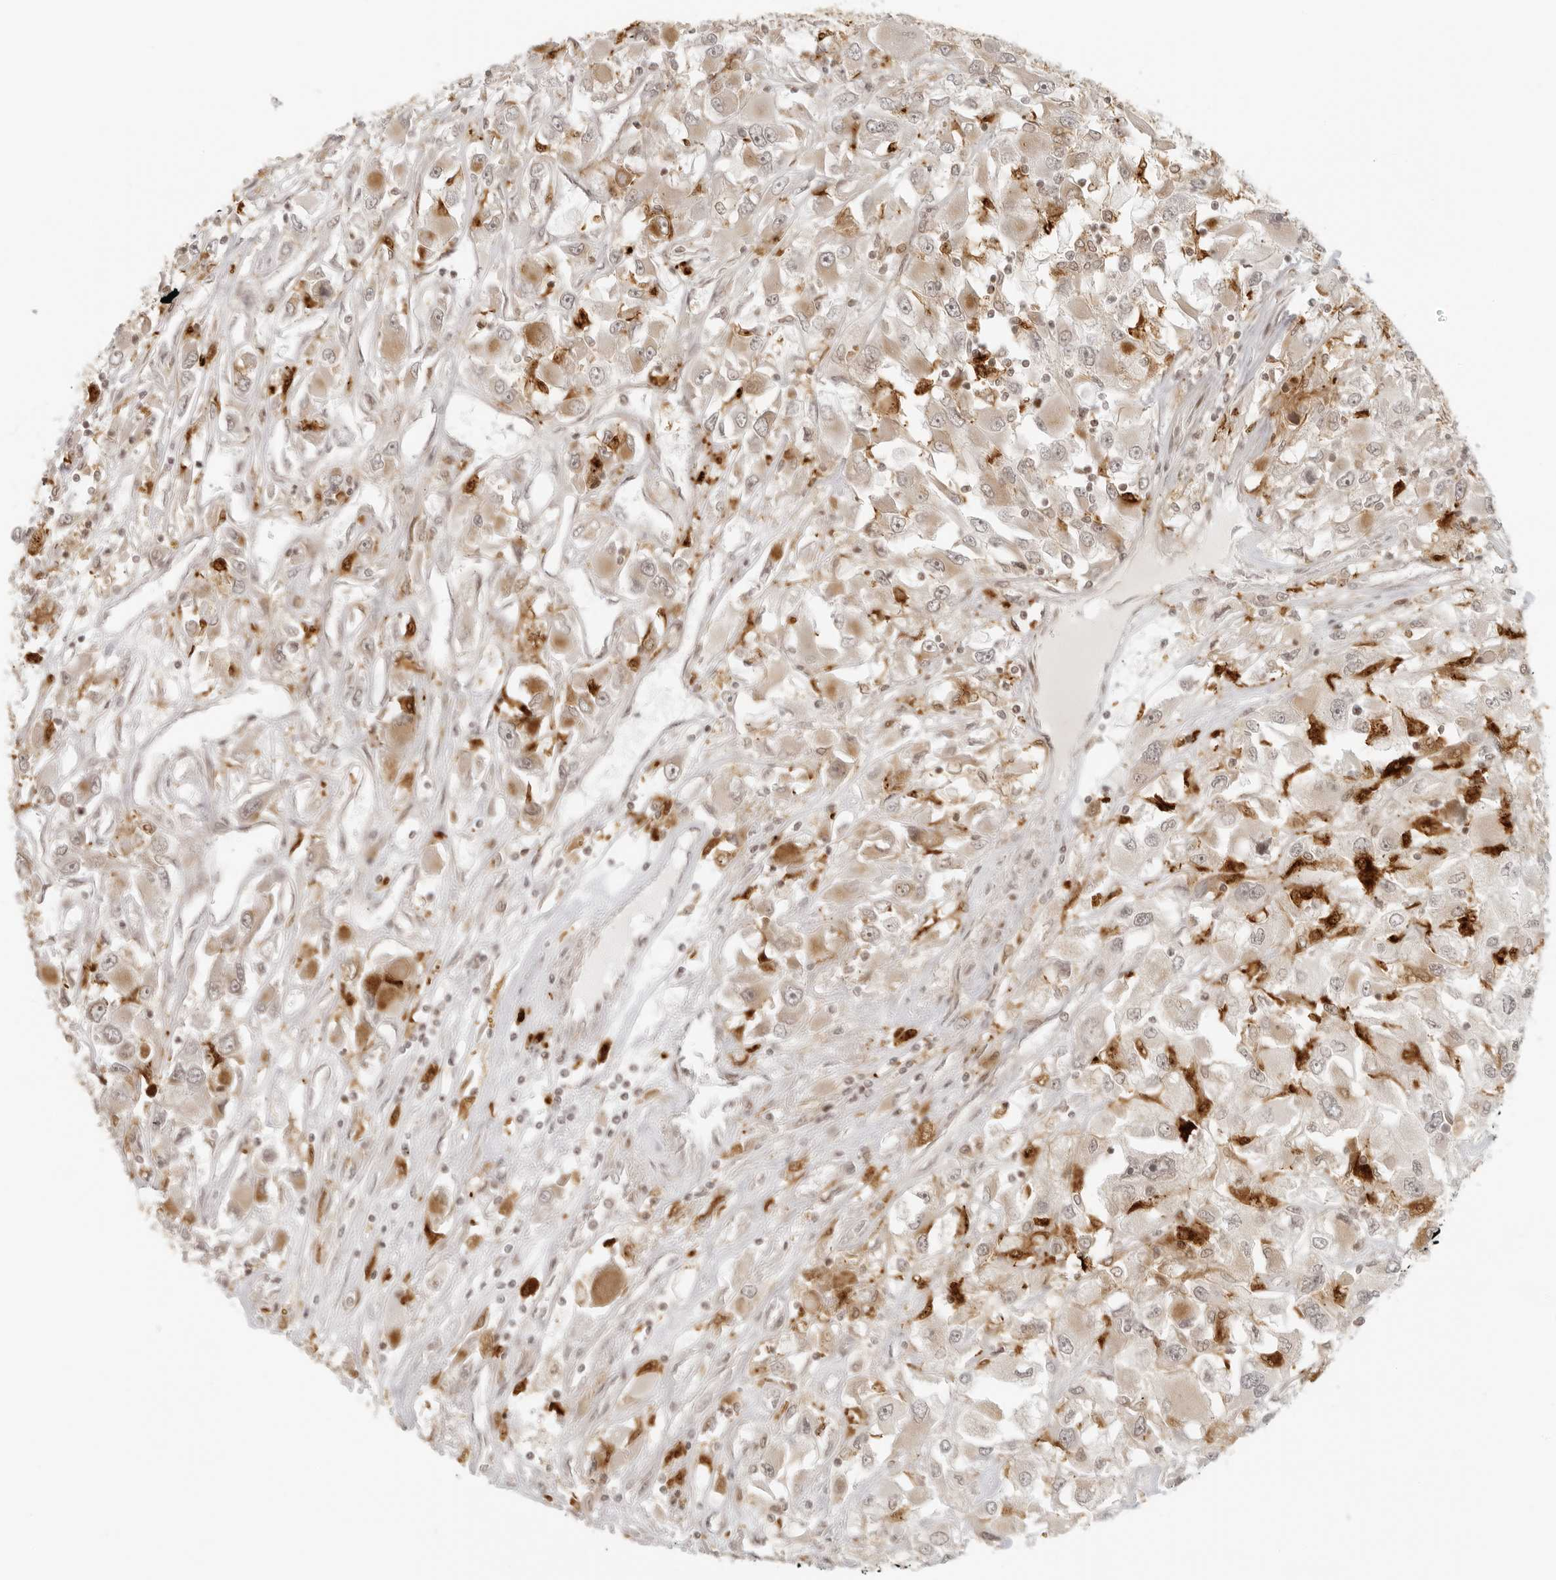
{"staining": {"intensity": "weak", "quantity": ">75%", "location": "cytoplasmic/membranous"}, "tissue": "renal cancer", "cell_type": "Tumor cells", "image_type": "cancer", "snomed": [{"axis": "morphology", "description": "Adenocarcinoma, NOS"}, {"axis": "topography", "description": "Kidney"}], "caption": "Protein expression analysis of human adenocarcinoma (renal) reveals weak cytoplasmic/membranous staining in approximately >75% of tumor cells.", "gene": "ZNF407", "patient": {"sex": "female", "age": 52}}